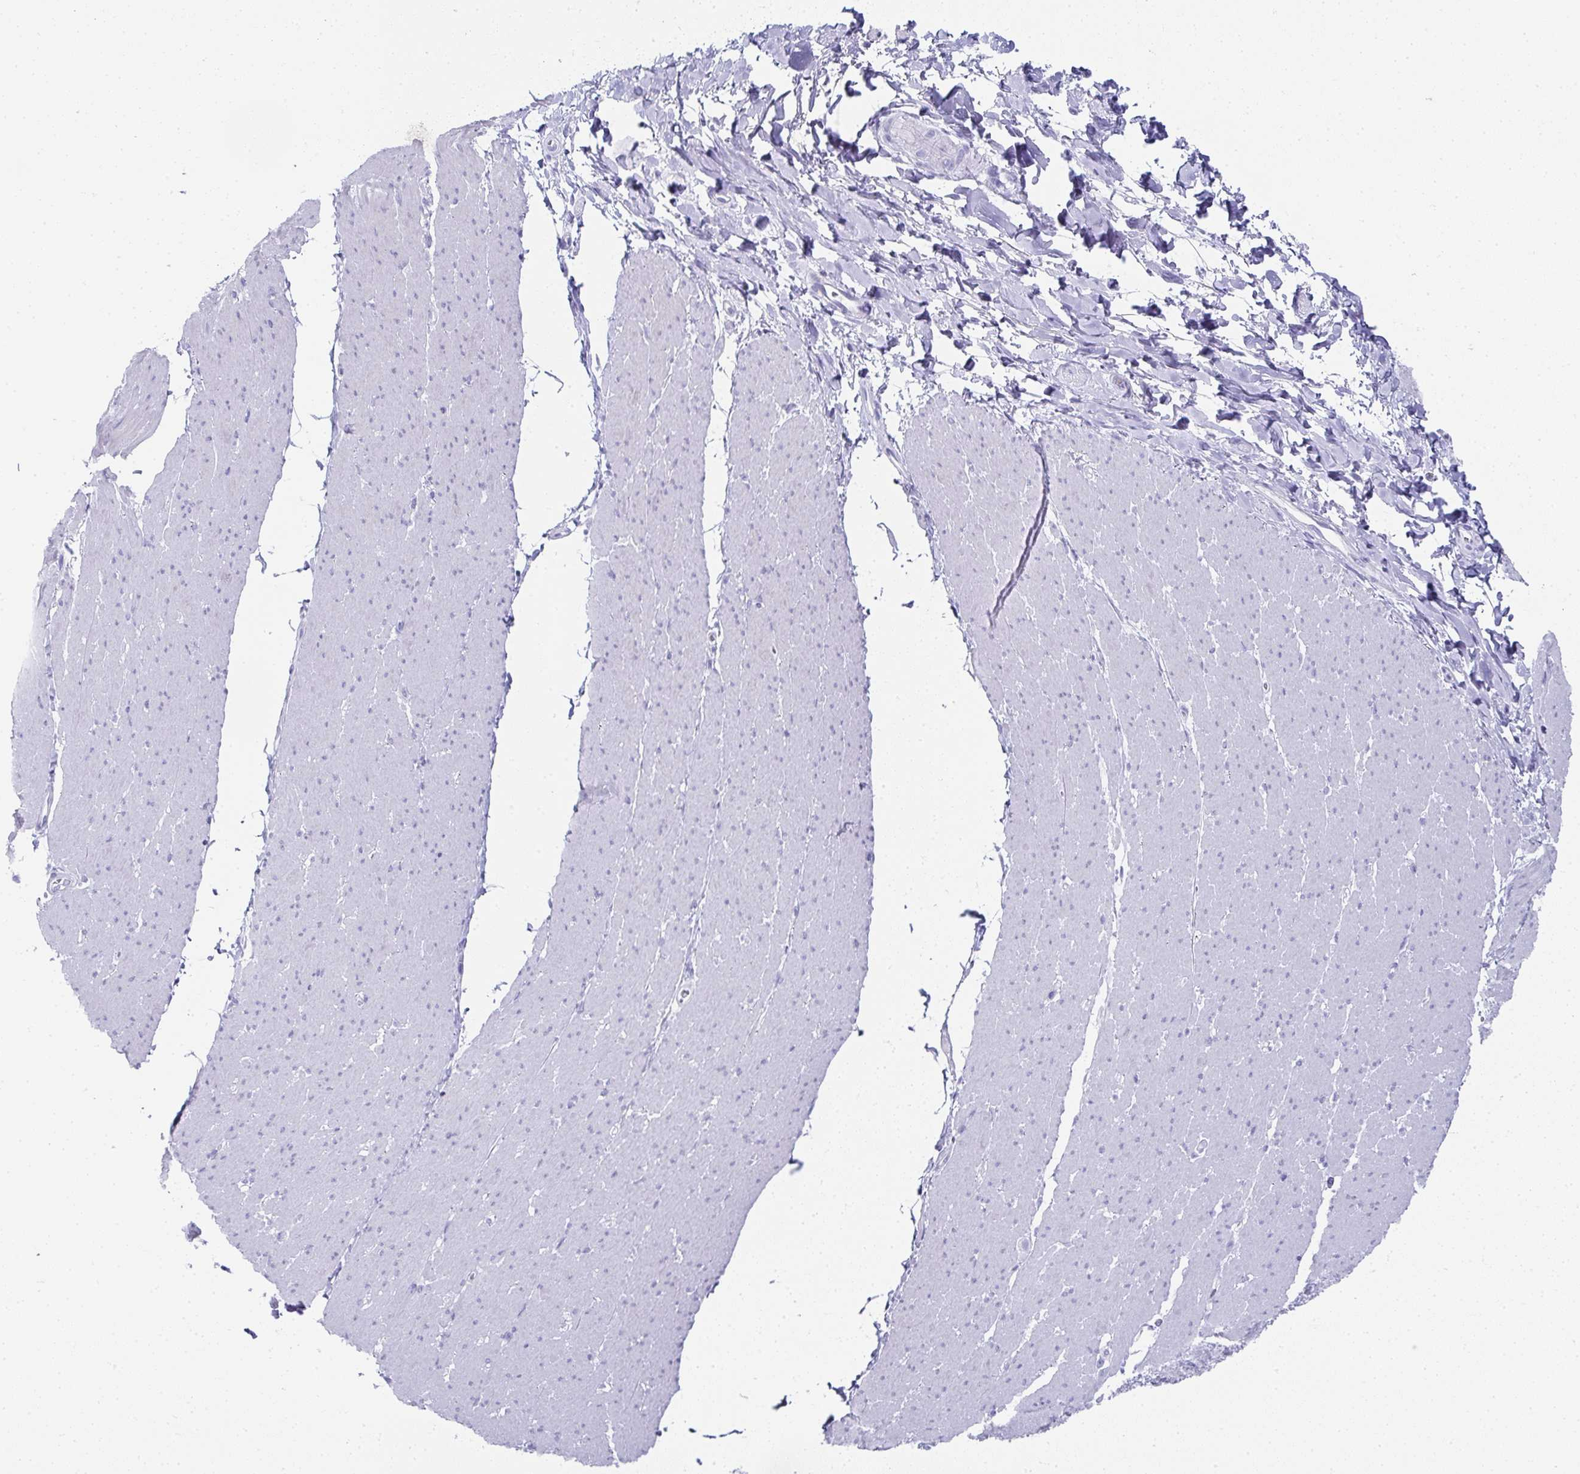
{"staining": {"intensity": "negative", "quantity": "none", "location": "none"}, "tissue": "smooth muscle", "cell_type": "Smooth muscle cells", "image_type": "normal", "snomed": [{"axis": "morphology", "description": "Normal tissue, NOS"}, {"axis": "topography", "description": "Smooth muscle"}, {"axis": "topography", "description": "Rectum"}], "caption": "Micrograph shows no protein staining in smooth muscle cells of unremarkable smooth muscle.", "gene": "SYCP1", "patient": {"sex": "male", "age": 53}}